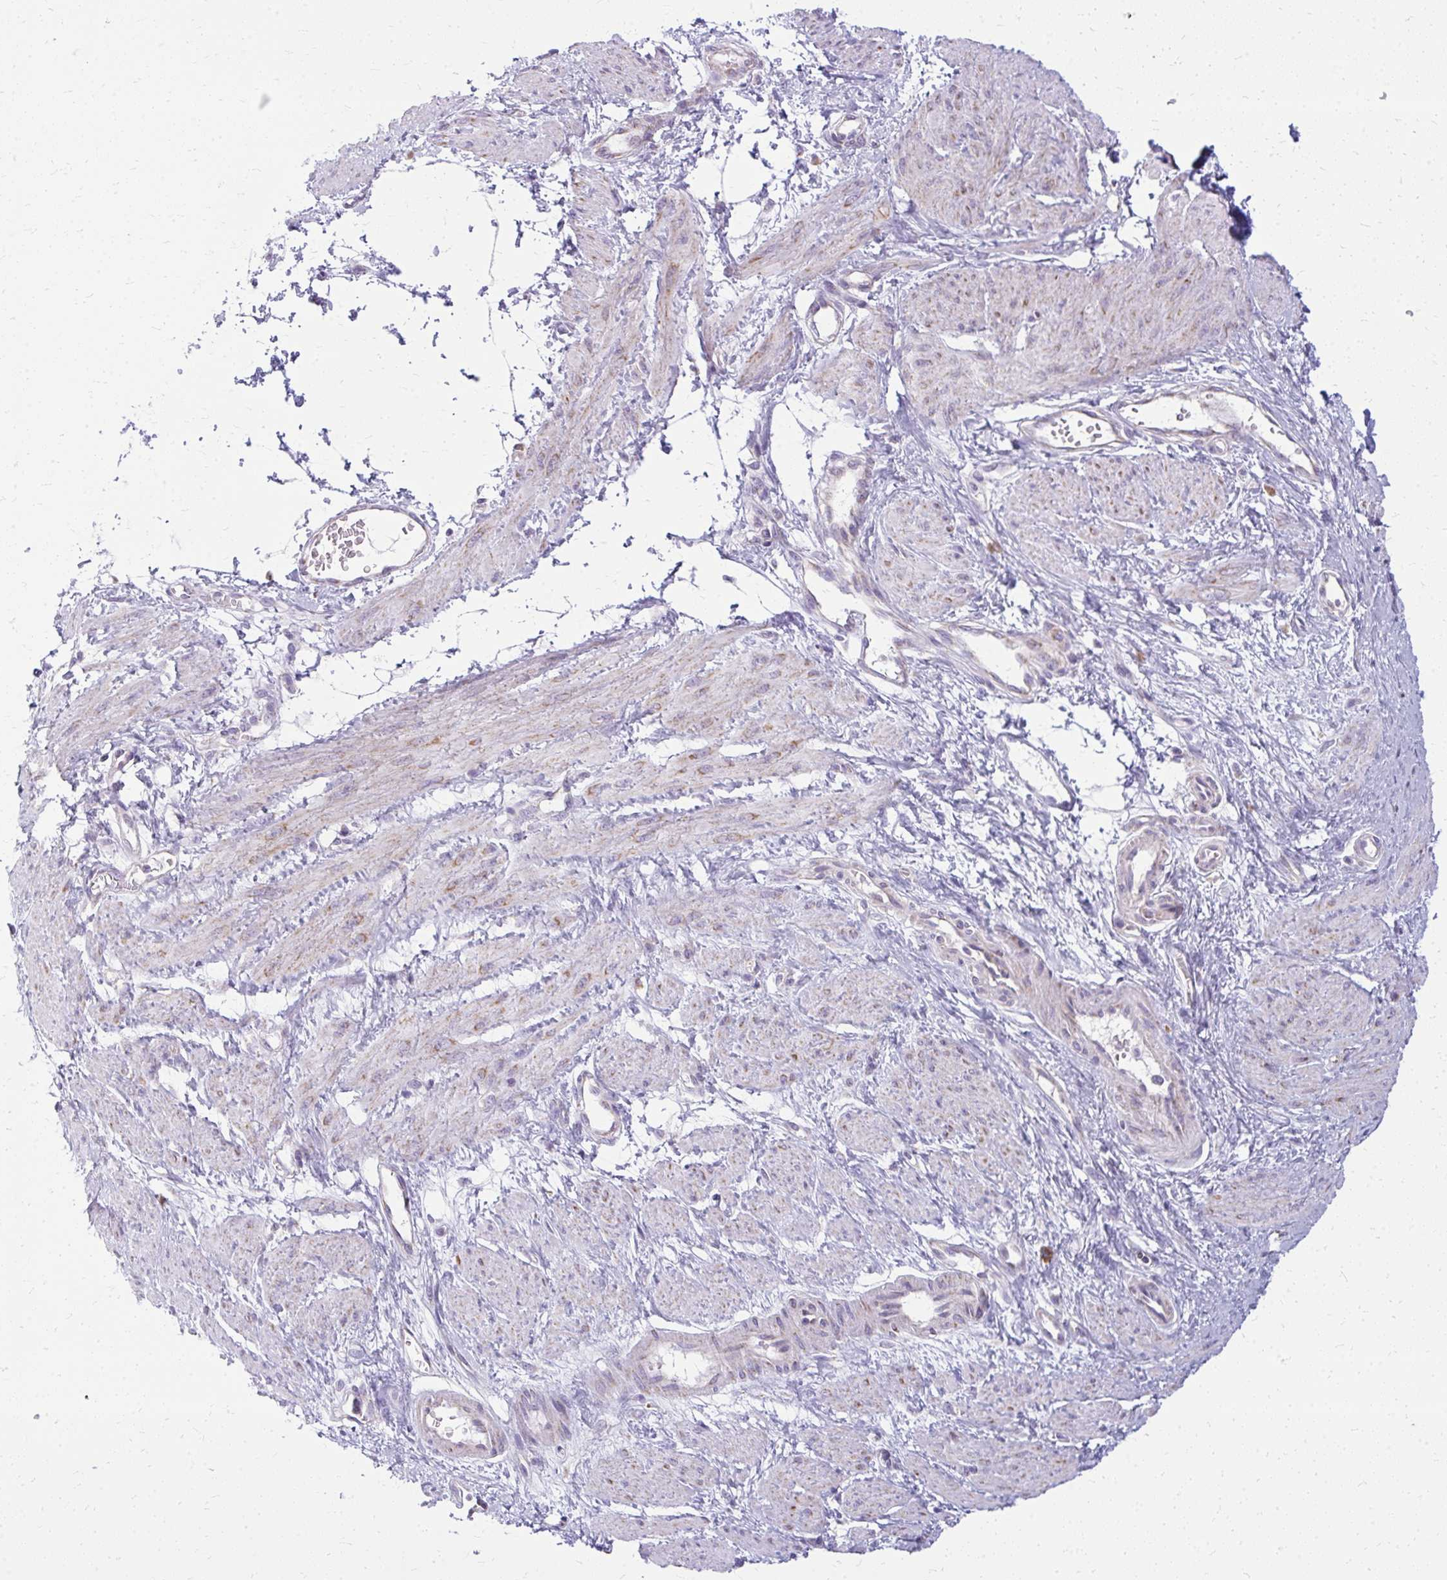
{"staining": {"intensity": "negative", "quantity": "none", "location": "none"}, "tissue": "smooth muscle", "cell_type": "Smooth muscle cells", "image_type": "normal", "snomed": [{"axis": "morphology", "description": "Normal tissue, NOS"}, {"axis": "topography", "description": "Smooth muscle"}, {"axis": "topography", "description": "Uterus"}], "caption": "Smooth muscle stained for a protein using immunohistochemistry (IHC) displays no positivity smooth muscle cells.", "gene": "IFIT1", "patient": {"sex": "female", "age": 39}}